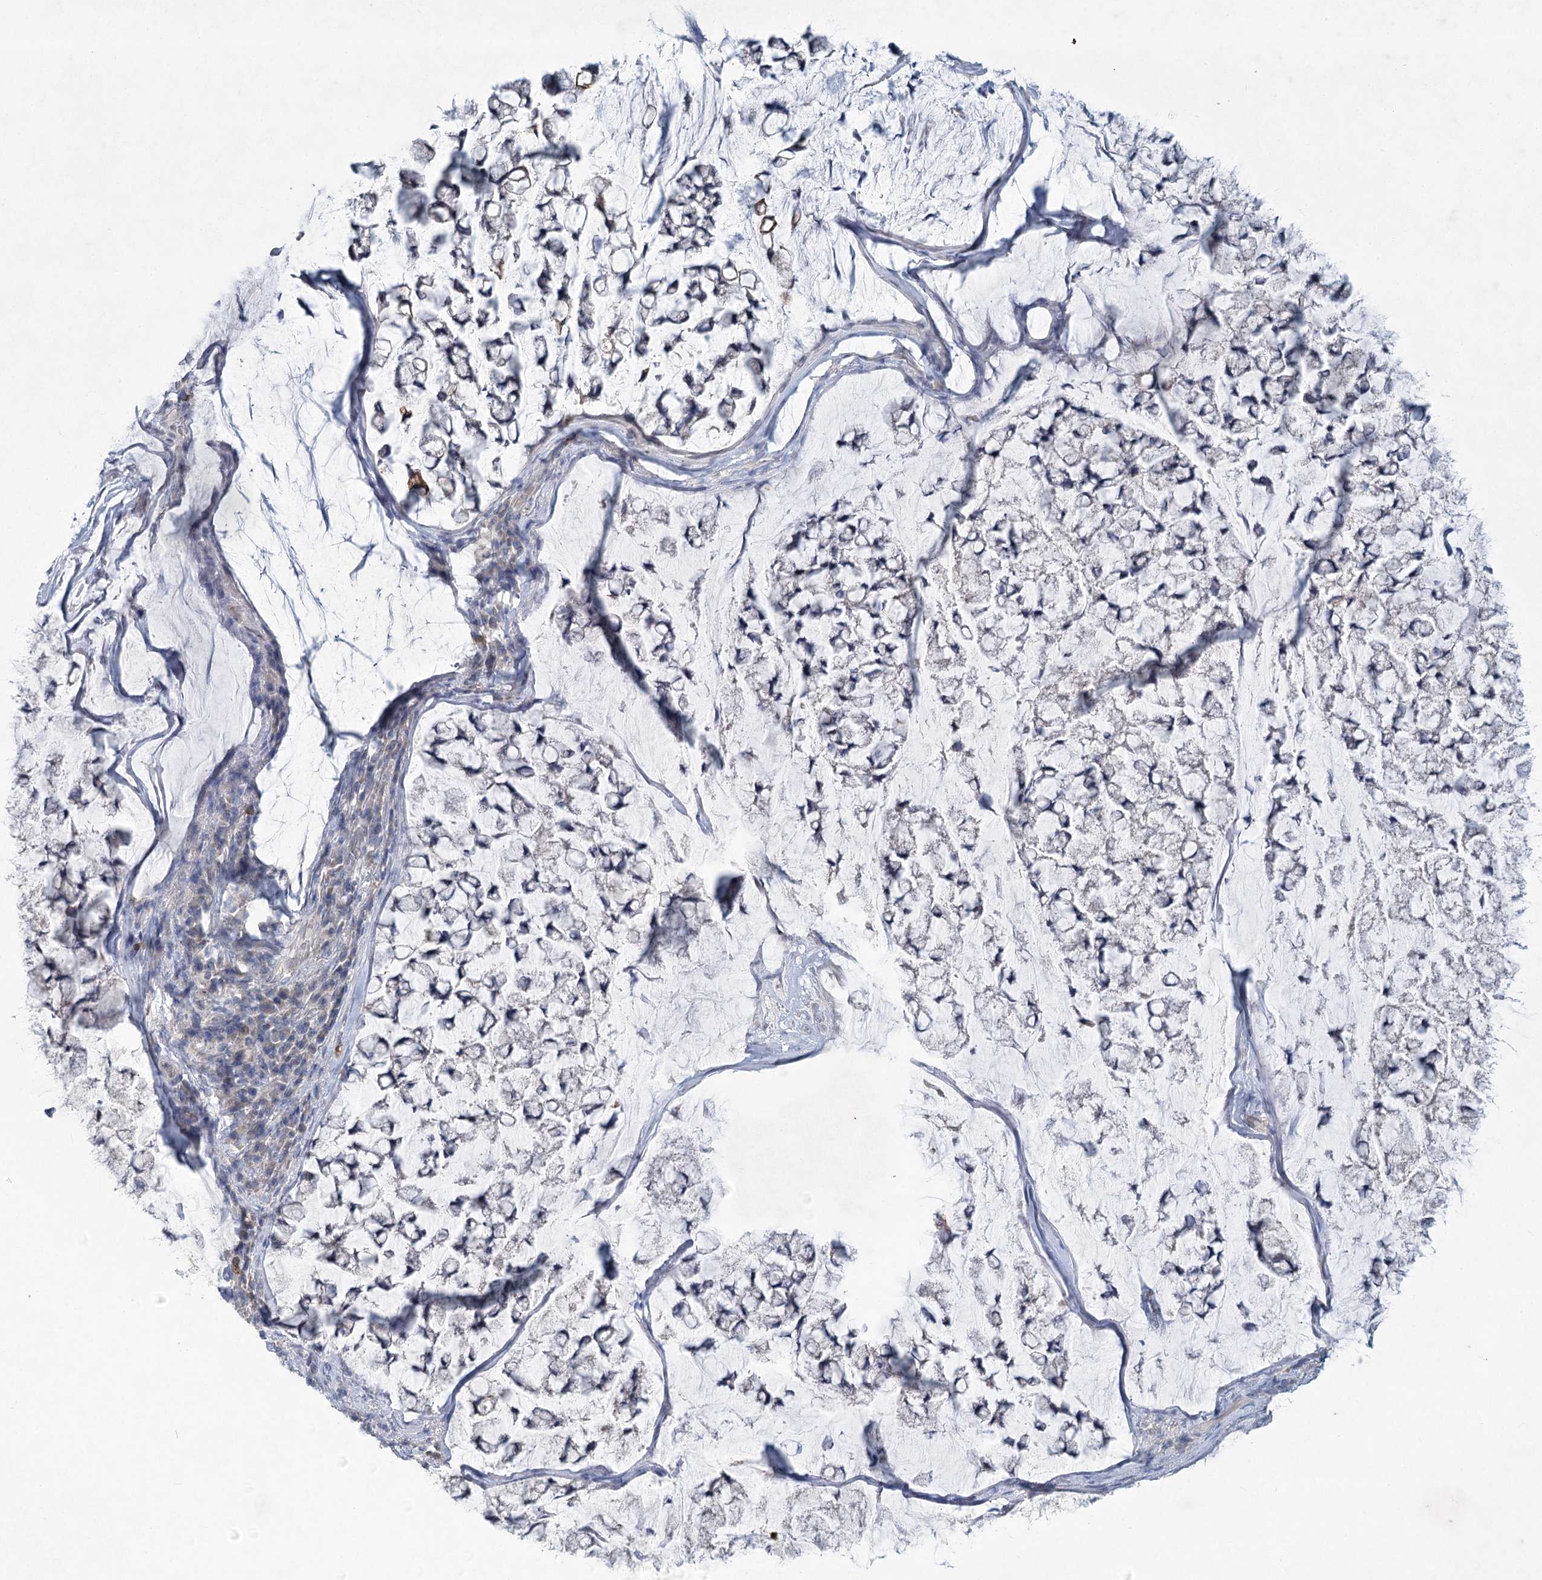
{"staining": {"intensity": "negative", "quantity": "none", "location": "none"}, "tissue": "stomach cancer", "cell_type": "Tumor cells", "image_type": "cancer", "snomed": [{"axis": "morphology", "description": "Adenocarcinoma, NOS"}, {"axis": "topography", "description": "Stomach, lower"}], "caption": "The IHC micrograph has no significant positivity in tumor cells of adenocarcinoma (stomach) tissue.", "gene": "ABITRAM", "patient": {"sex": "male", "age": 67}}